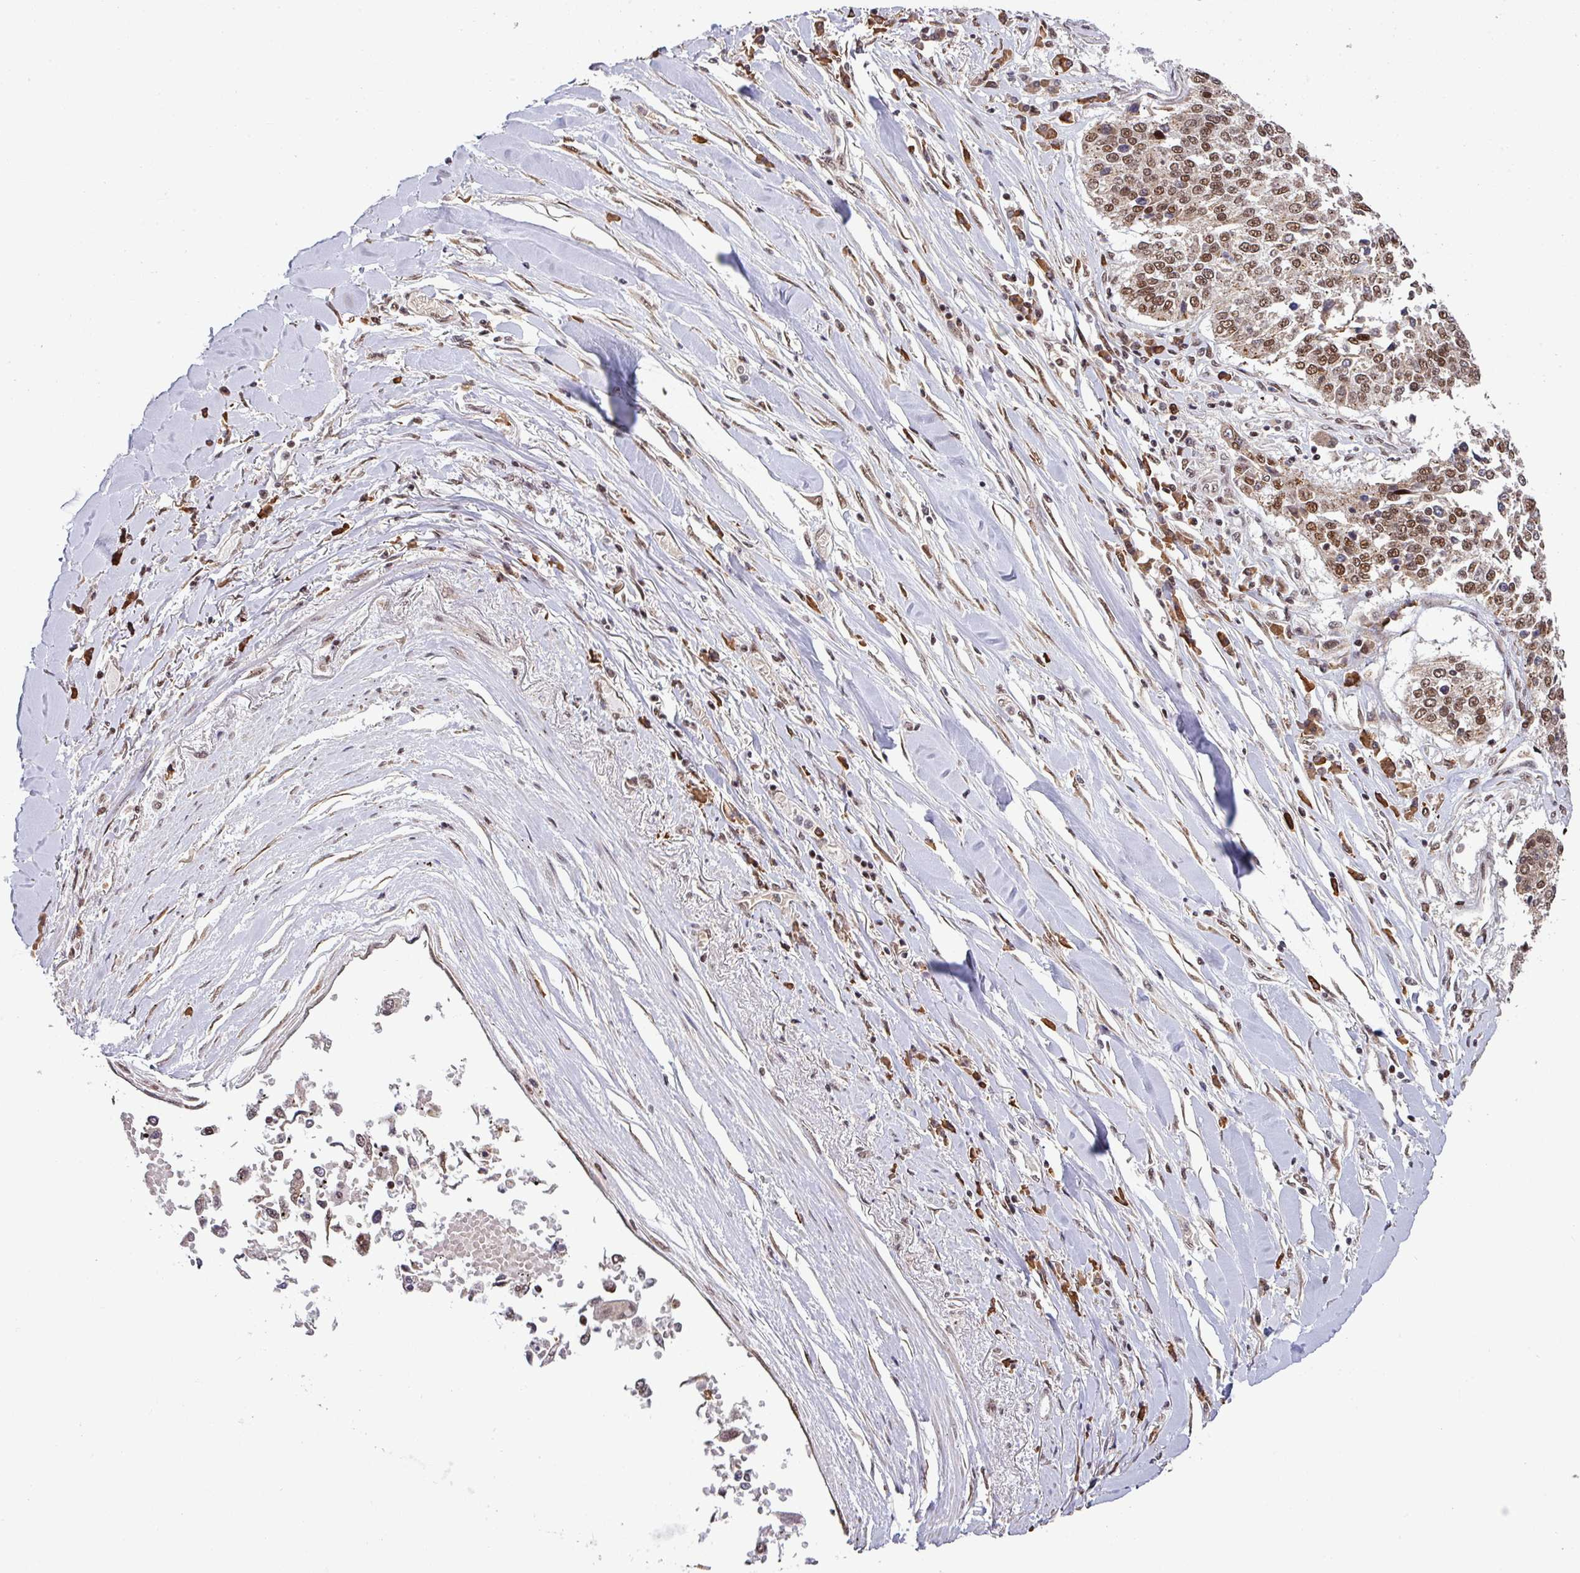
{"staining": {"intensity": "moderate", "quantity": ">75%", "location": "nuclear"}, "tissue": "lung cancer", "cell_type": "Tumor cells", "image_type": "cancer", "snomed": [{"axis": "morphology", "description": "Normal tissue, NOS"}, {"axis": "morphology", "description": "Squamous cell carcinoma, NOS"}, {"axis": "topography", "description": "Cartilage tissue"}, {"axis": "topography", "description": "Lung"}, {"axis": "topography", "description": "Peripheral nerve tissue"}], "caption": "Immunohistochemical staining of lung squamous cell carcinoma reveals medium levels of moderate nuclear staining in about >75% of tumor cells.", "gene": "PHF23", "patient": {"sex": "female", "age": 49}}